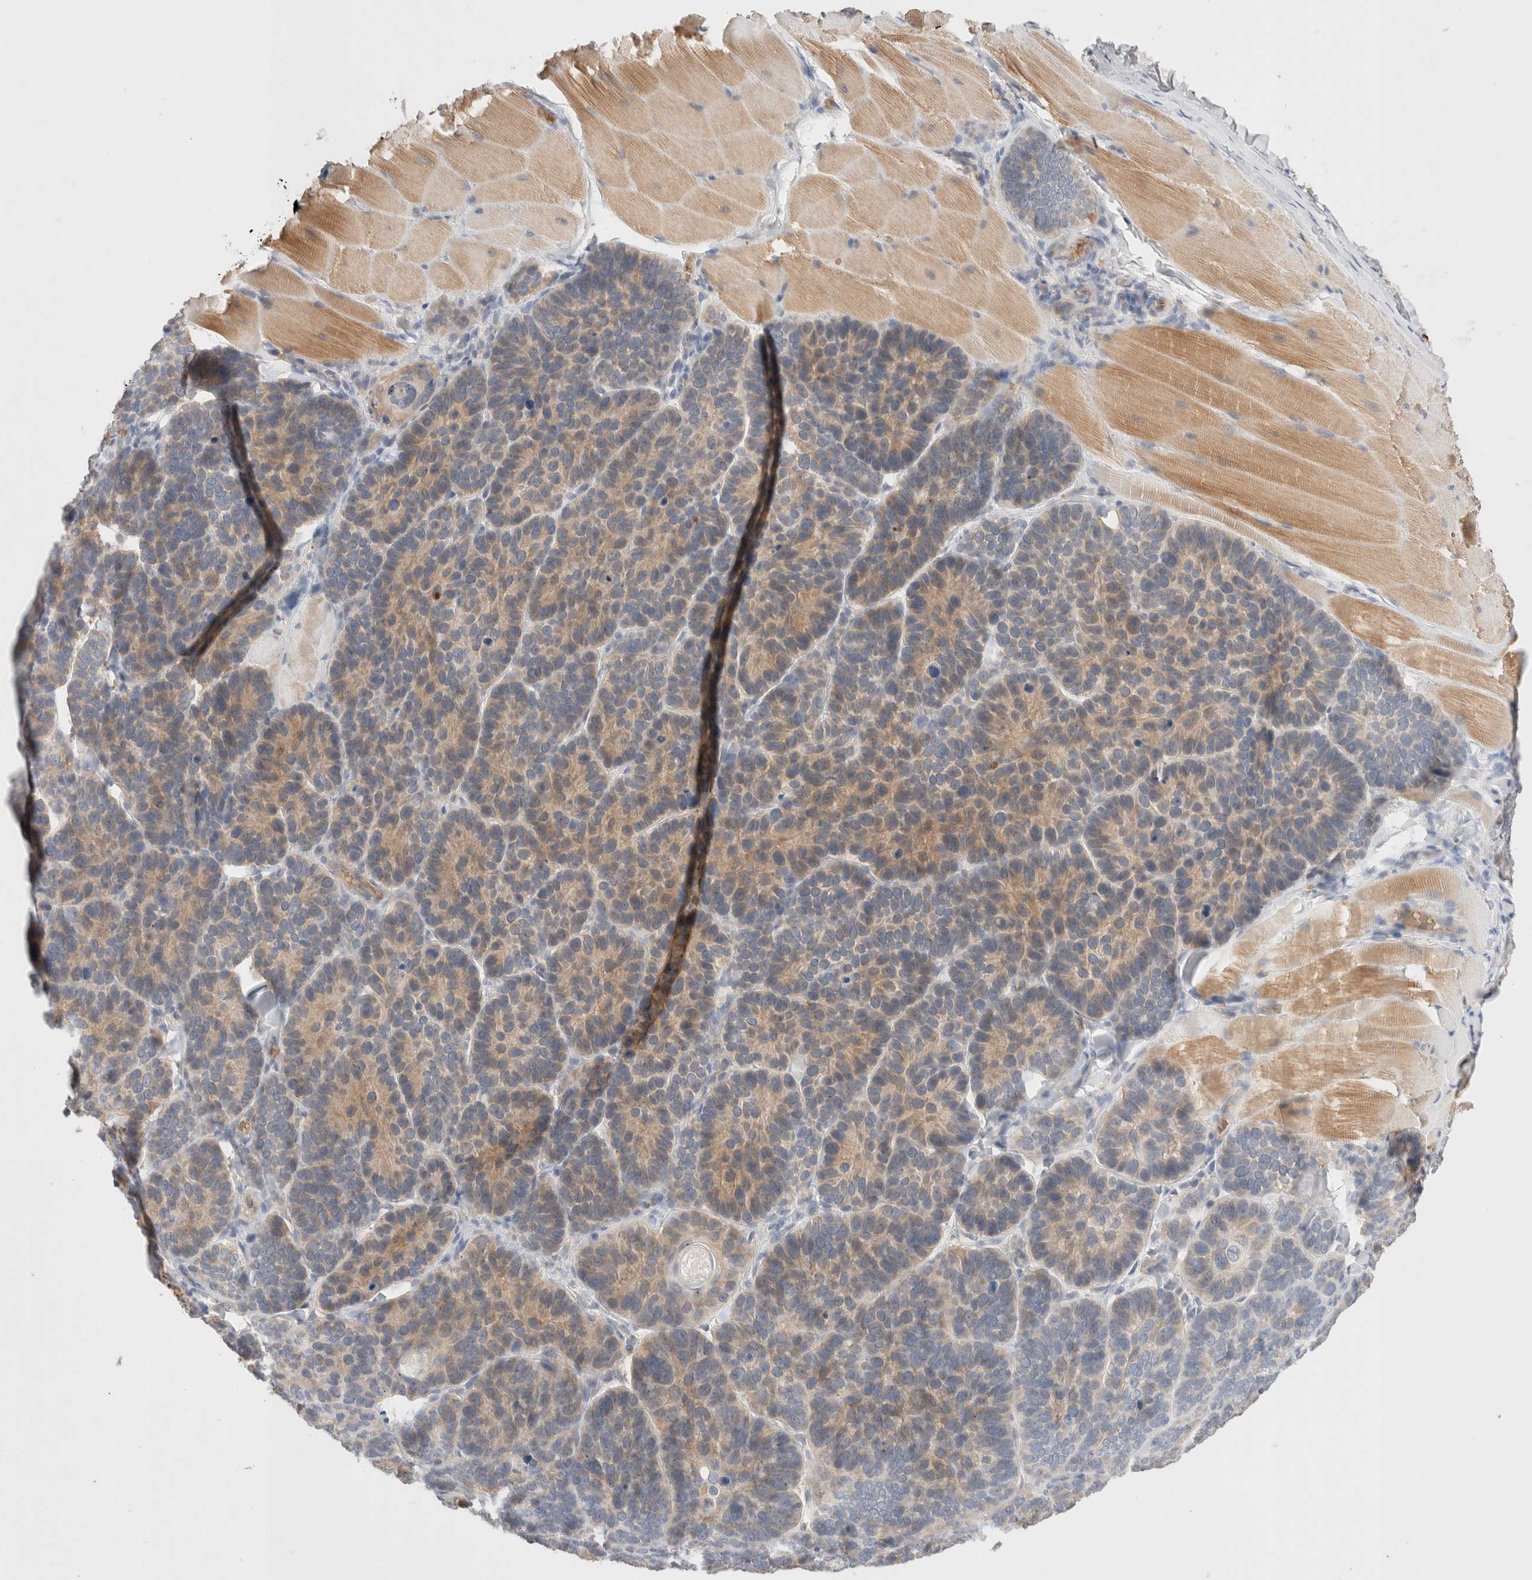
{"staining": {"intensity": "weak", "quantity": "25%-75%", "location": "cytoplasmic/membranous"}, "tissue": "skin cancer", "cell_type": "Tumor cells", "image_type": "cancer", "snomed": [{"axis": "morphology", "description": "Basal cell carcinoma"}, {"axis": "topography", "description": "Skin"}], "caption": "Immunohistochemical staining of basal cell carcinoma (skin) reveals weak cytoplasmic/membranous protein positivity in about 25%-75% of tumor cells. The staining was performed using DAB to visualize the protein expression in brown, while the nuclei were stained in blue with hematoxylin (Magnification: 20x).", "gene": "MST1", "patient": {"sex": "male", "age": 62}}